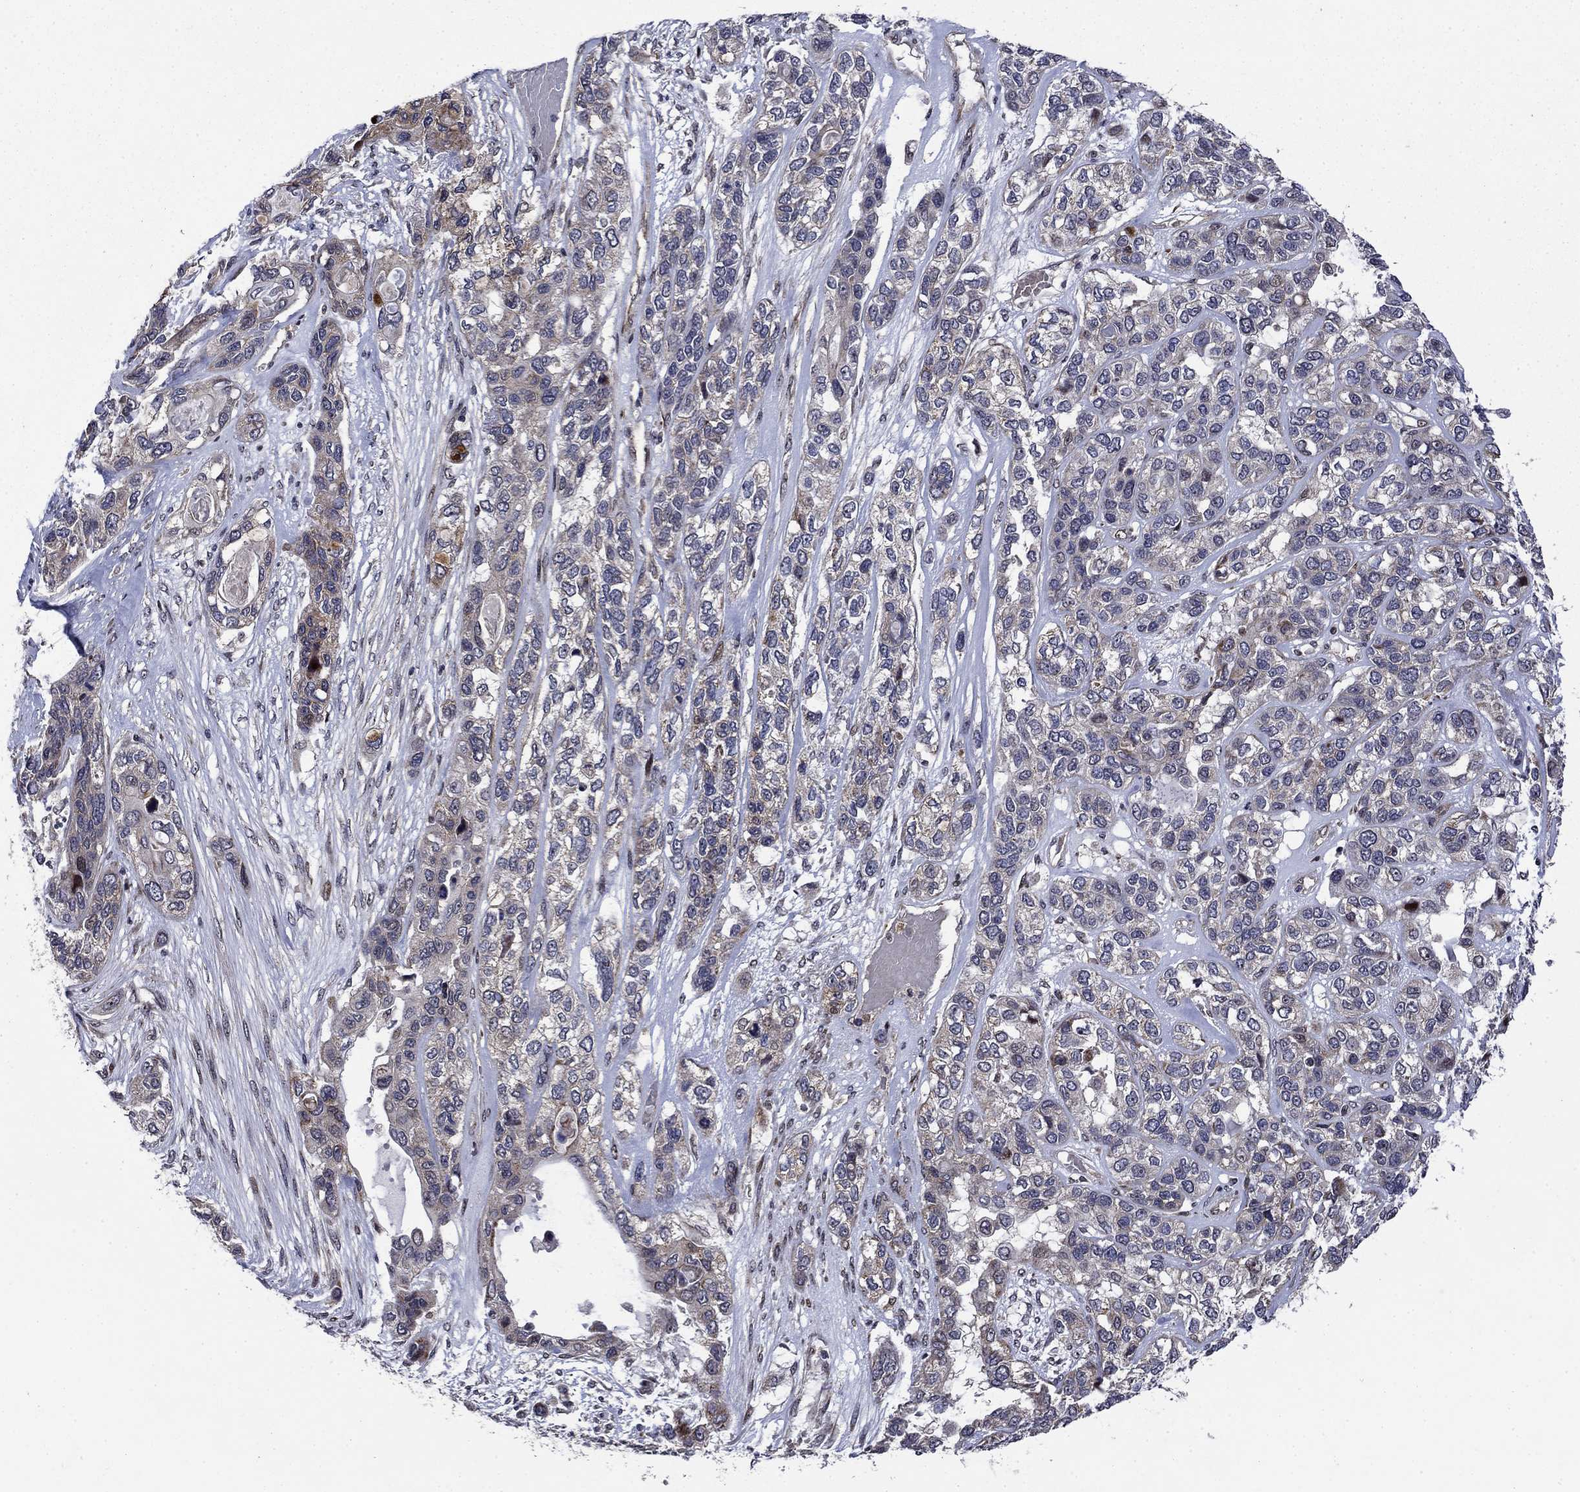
{"staining": {"intensity": "weak", "quantity": "<25%", "location": "cytoplasmic/membranous"}, "tissue": "lung cancer", "cell_type": "Tumor cells", "image_type": "cancer", "snomed": [{"axis": "morphology", "description": "Squamous cell carcinoma, NOS"}, {"axis": "topography", "description": "Lung"}], "caption": "High power microscopy image of an immunohistochemistry (IHC) image of lung cancer, revealing no significant positivity in tumor cells.", "gene": "AGTPBP1", "patient": {"sex": "female", "age": 70}}